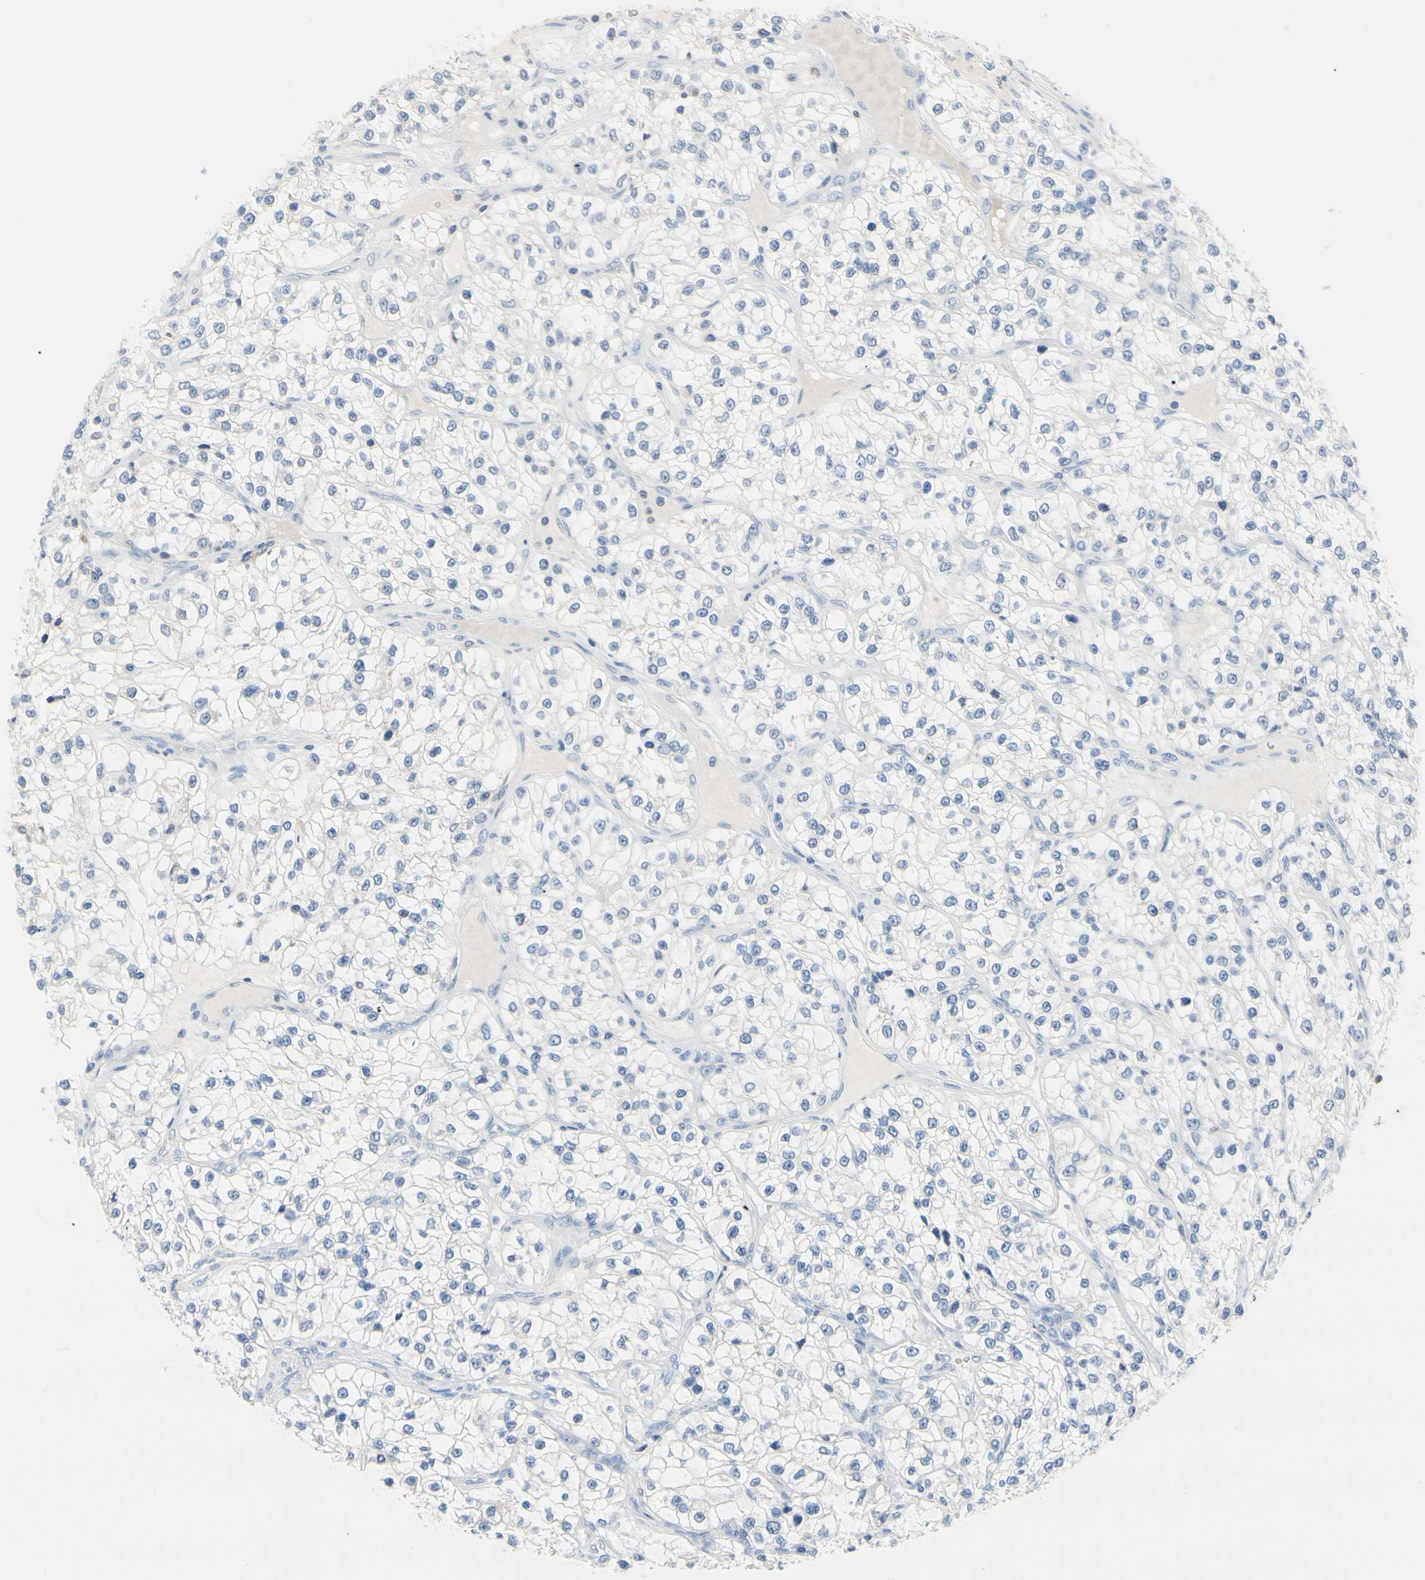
{"staining": {"intensity": "negative", "quantity": "none", "location": "none"}, "tissue": "renal cancer", "cell_type": "Tumor cells", "image_type": "cancer", "snomed": [{"axis": "morphology", "description": "Adenocarcinoma, NOS"}, {"axis": "topography", "description": "Kidney"}], "caption": "This is an immunohistochemistry image of adenocarcinoma (renal). There is no staining in tumor cells.", "gene": "NFATC2", "patient": {"sex": "female", "age": 57}}